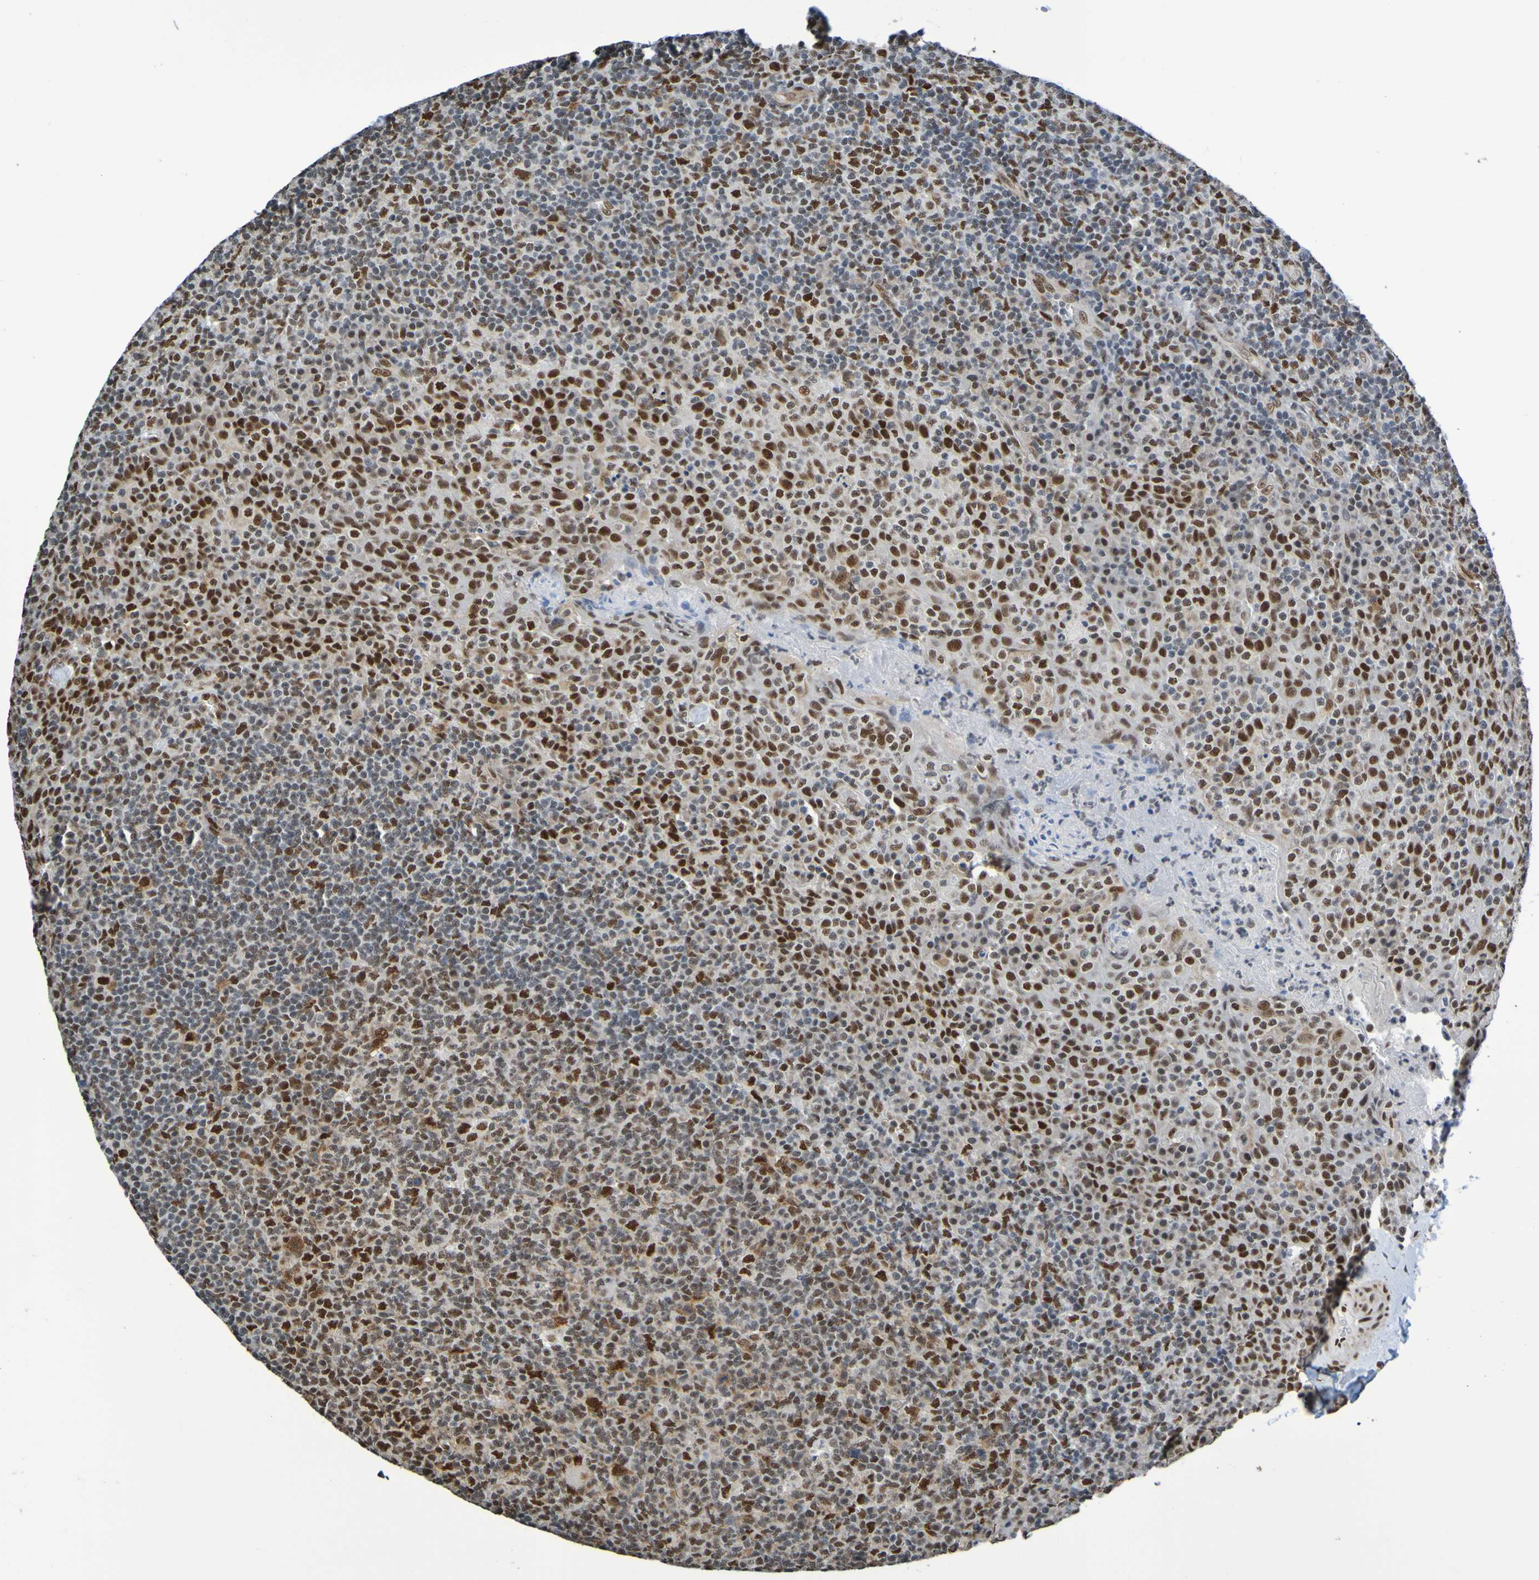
{"staining": {"intensity": "strong", "quantity": ">75%", "location": "nuclear"}, "tissue": "tonsil", "cell_type": "Germinal center cells", "image_type": "normal", "snomed": [{"axis": "morphology", "description": "Normal tissue, NOS"}, {"axis": "topography", "description": "Tonsil"}], "caption": "A photomicrograph of human tonsil stained for a protein demonstrates strong nuclear brown staining in germinal center cells. (IHC, brightfield microscopy, high magnification).", "gene": "HDAC2", "patient": {"sex": "male", "age": 17}}